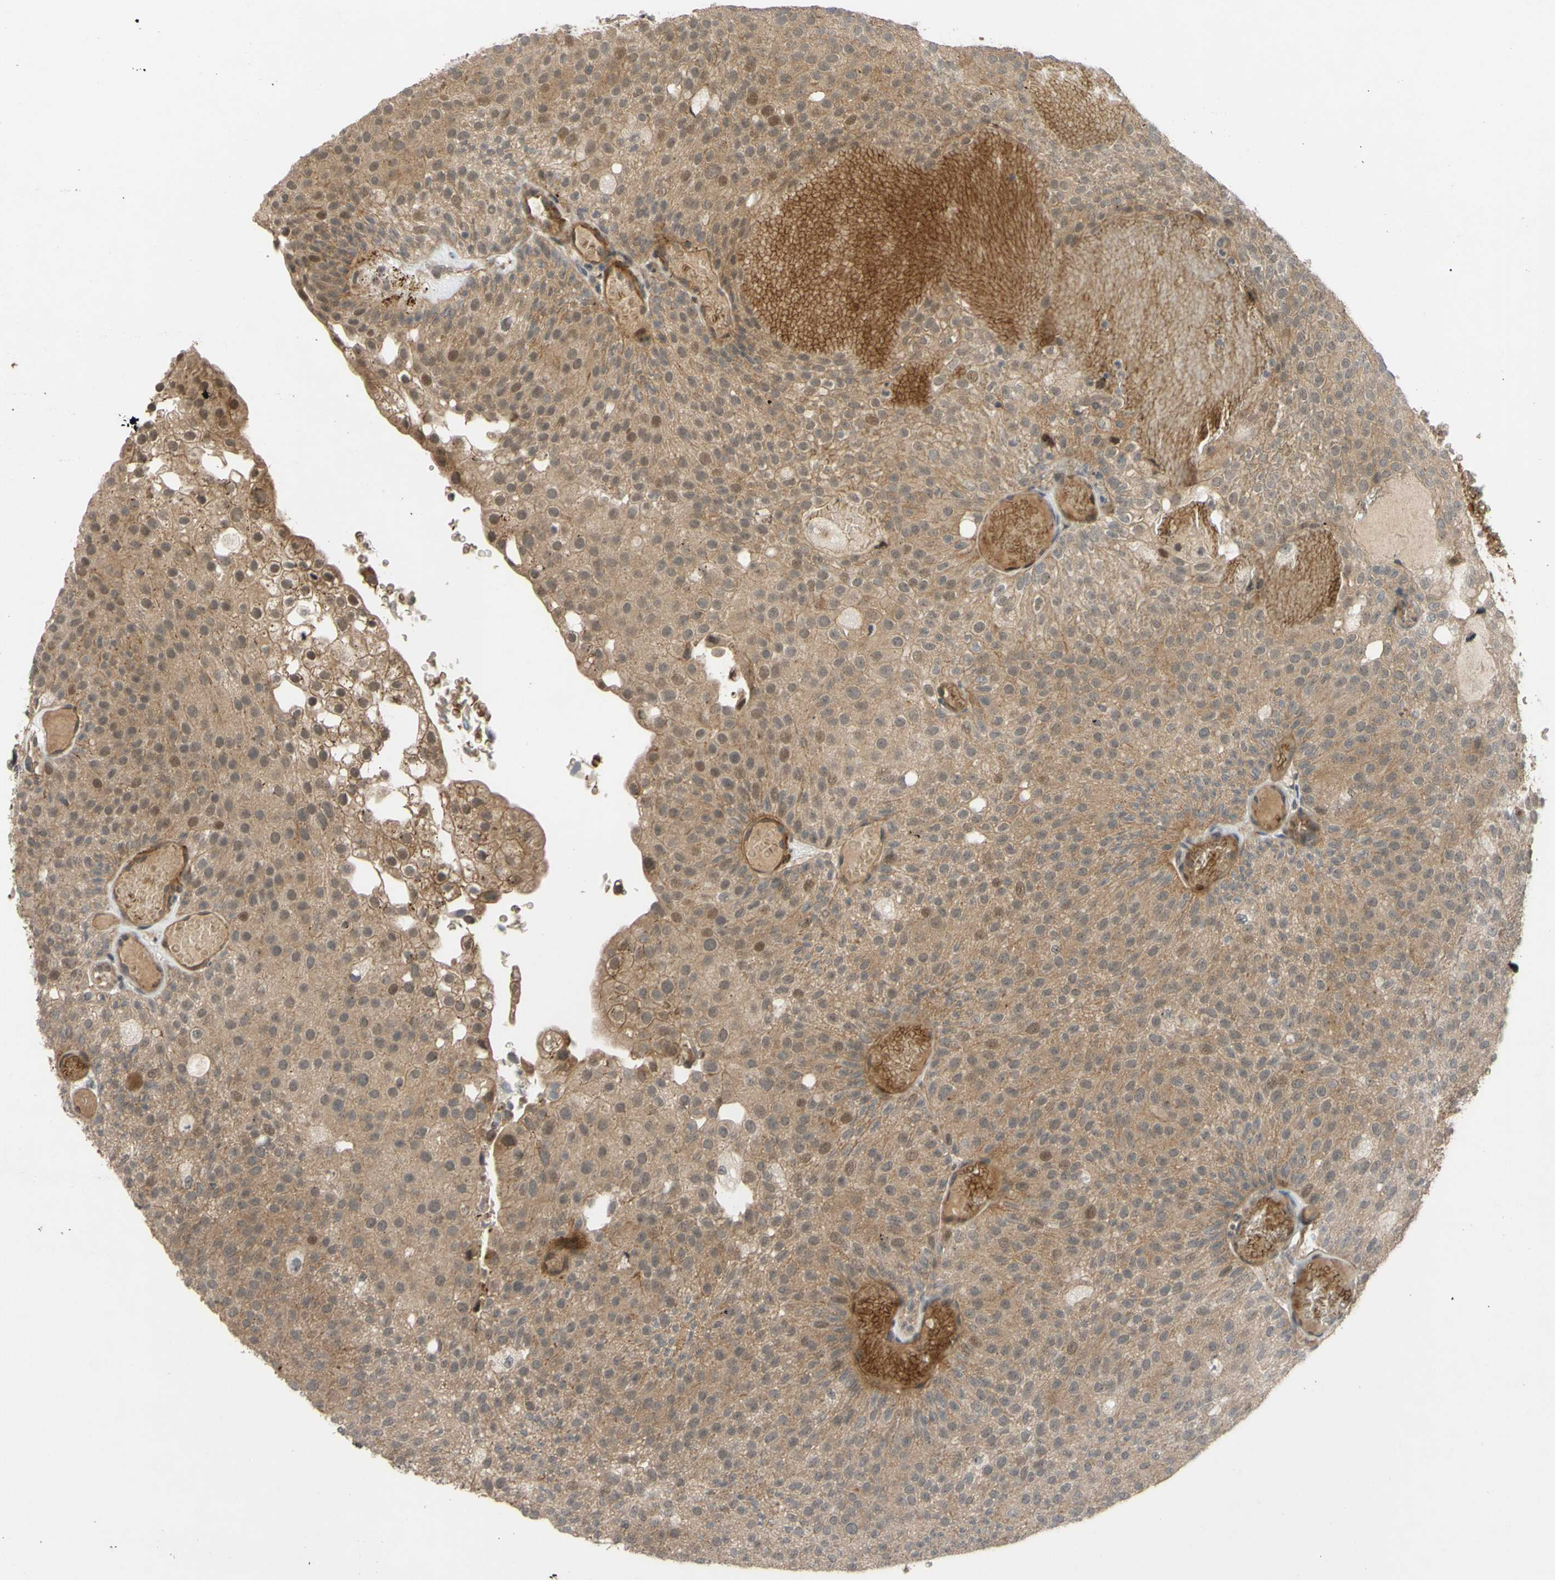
{"staining": {"intensity": "moderate", "quantity": ">75%", "location": "cytoplasmic/membranous"}, "tissue": "urothelial cancer", "cell_type": "Tumor cells", "image_type": "cancer", "snomed": [{"axis": "morphology", "description": "Urothelial carcinoma, Low grade"}, {"axis": "topography", "description": "Urinary bladder"}], "caption": "Tumor cells exhibit medium levels of moderate cytoplasmic/membranous positivity in approximately >75% of cells in urothelial cancer.", "gene": "ALK", "patient": {"sex": "male", "age": 78}}